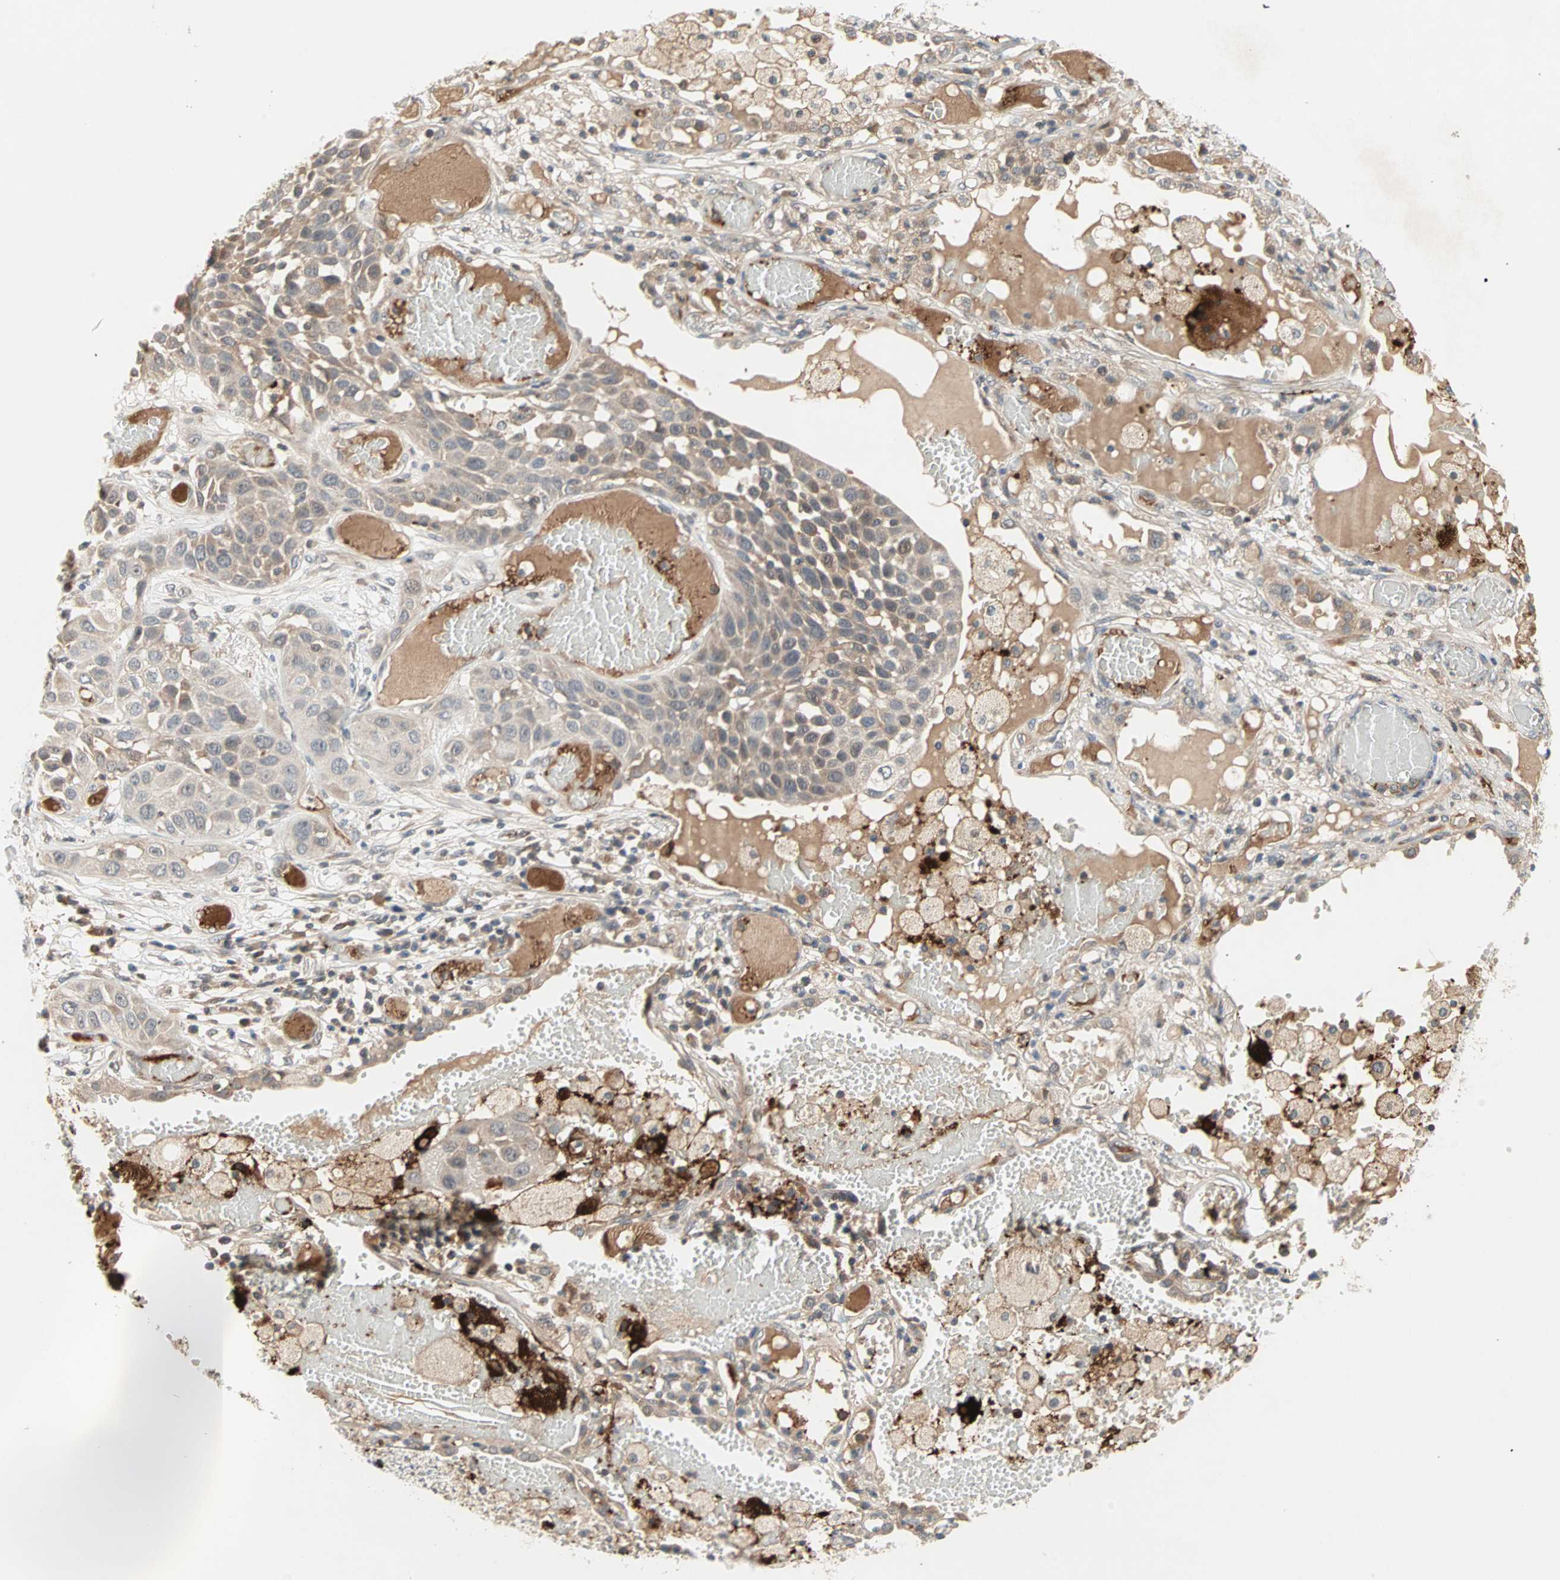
{"staining": {"intensity": "weak", "quantity": "25%-75%", "location": "cytoplasmic/membranous"}, "tissue": "lung cancer", "cell_type": "Tumor cells", "image_type": "cancer", "snomed": [{"axis": "morphology", "description": "Squamous cell carcinoma, NOS"}, {"axis": "topography", "description": "Lung"}], "caption": "Protein expression analysis of lung squamous cell carcinoma demonstrates weak cytoplasmic/membranous staining in approximately 25%-75% of tumor cells.", "gene": "PROS1", "patient": {"sex": "male", "age": 71}}